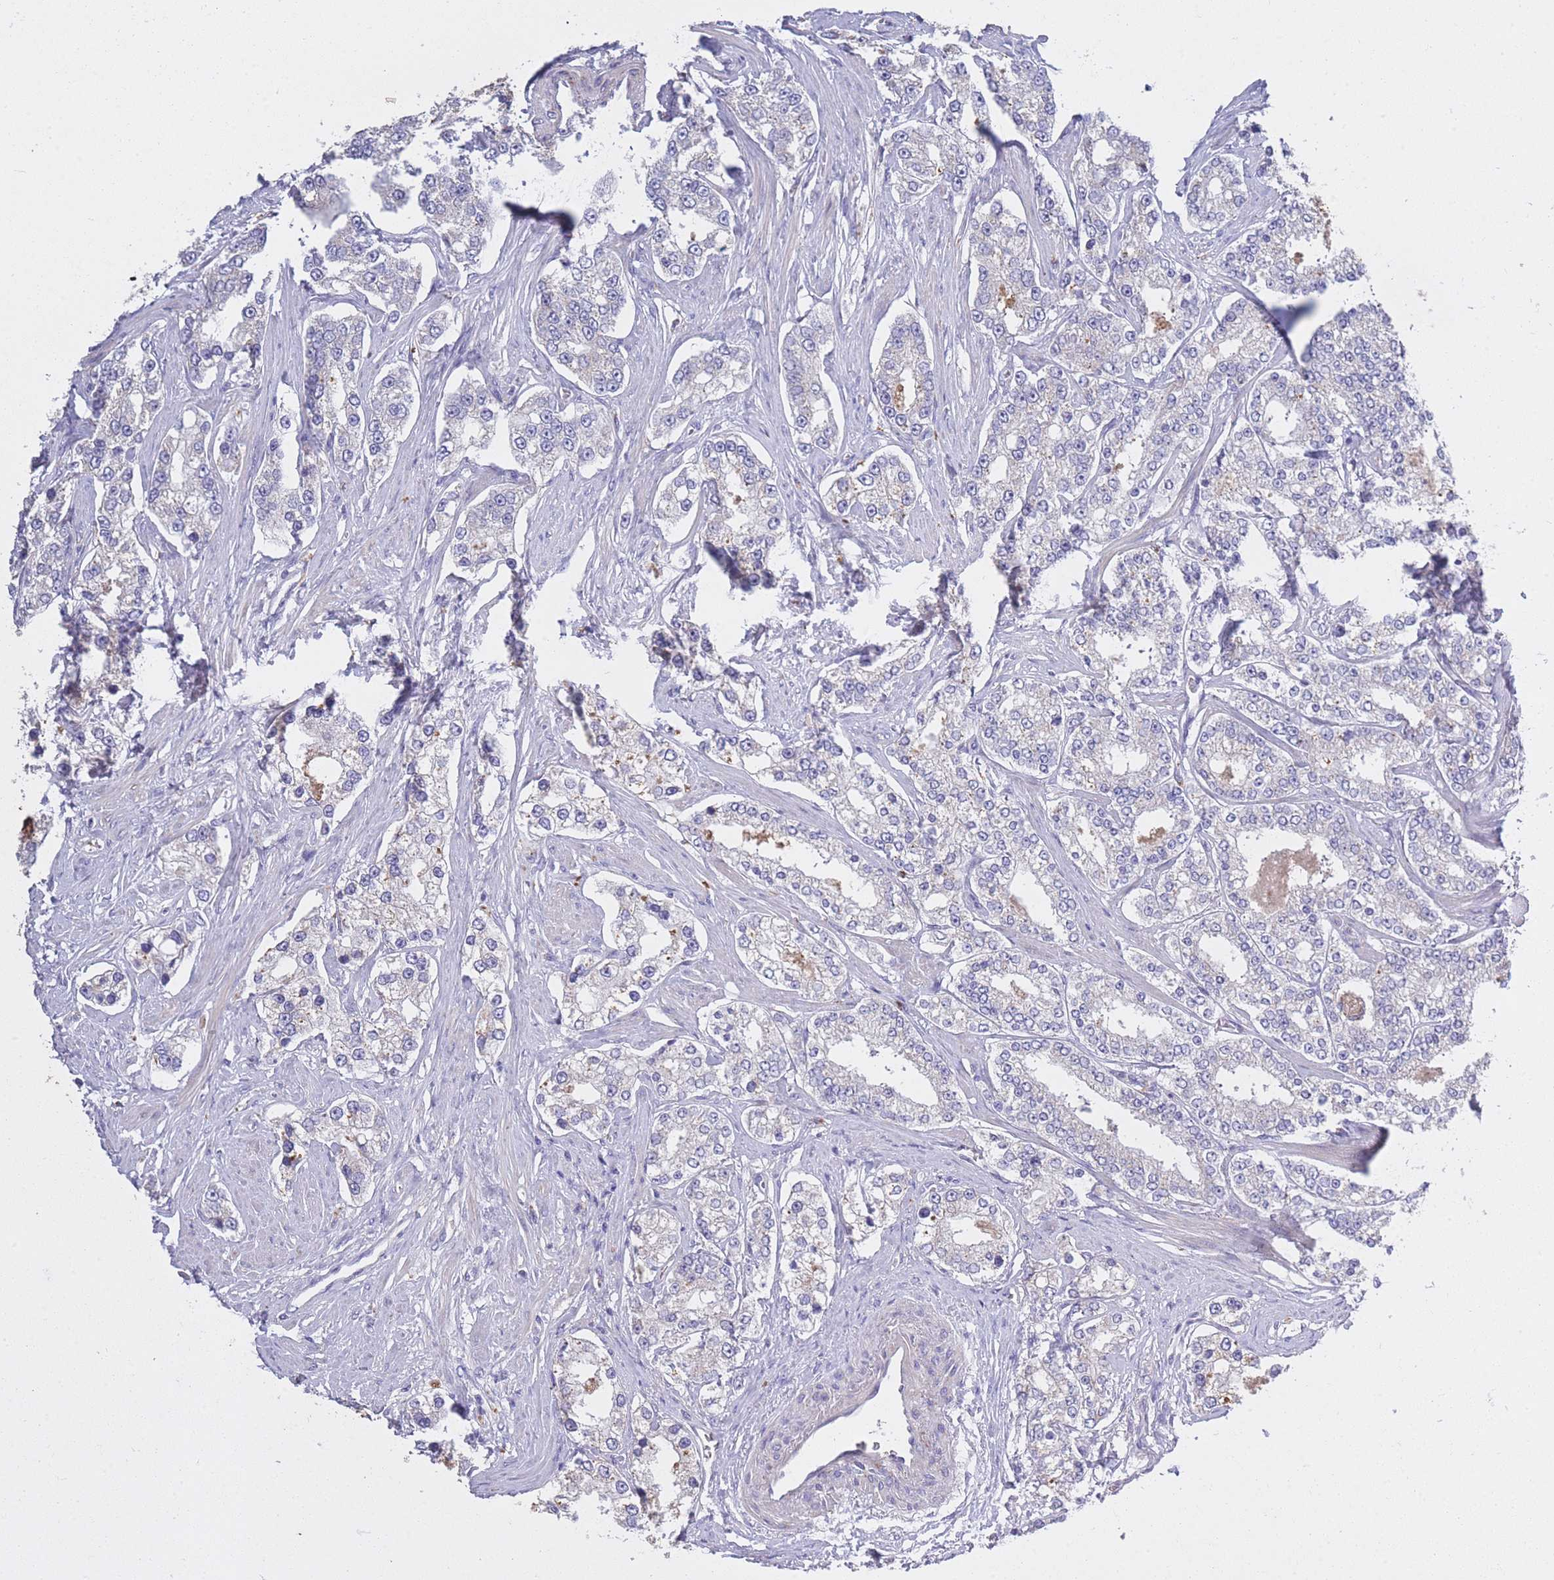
{"staining": {"intensity": "negative", "quantity": "none", "location": "none"}, "tissue": "prostate cancer", "cell_type": "Tumor cells", "image_type": "cancer", "snomed": [{"axis": "morphology", "description": "Normal tissue, NOS"}, {"axis": "morphology", "description": "Adenocarcinoma, High grade"}, {"axis": "topography", "description": "Prostate"}], "caption": "Protein analysis of adenocarcinoma (high-grade) (prostate) exhibits no significant positivity in tumor cells.", "gene": "CENPM", "patient": {"sex": "male", "age": 83}}